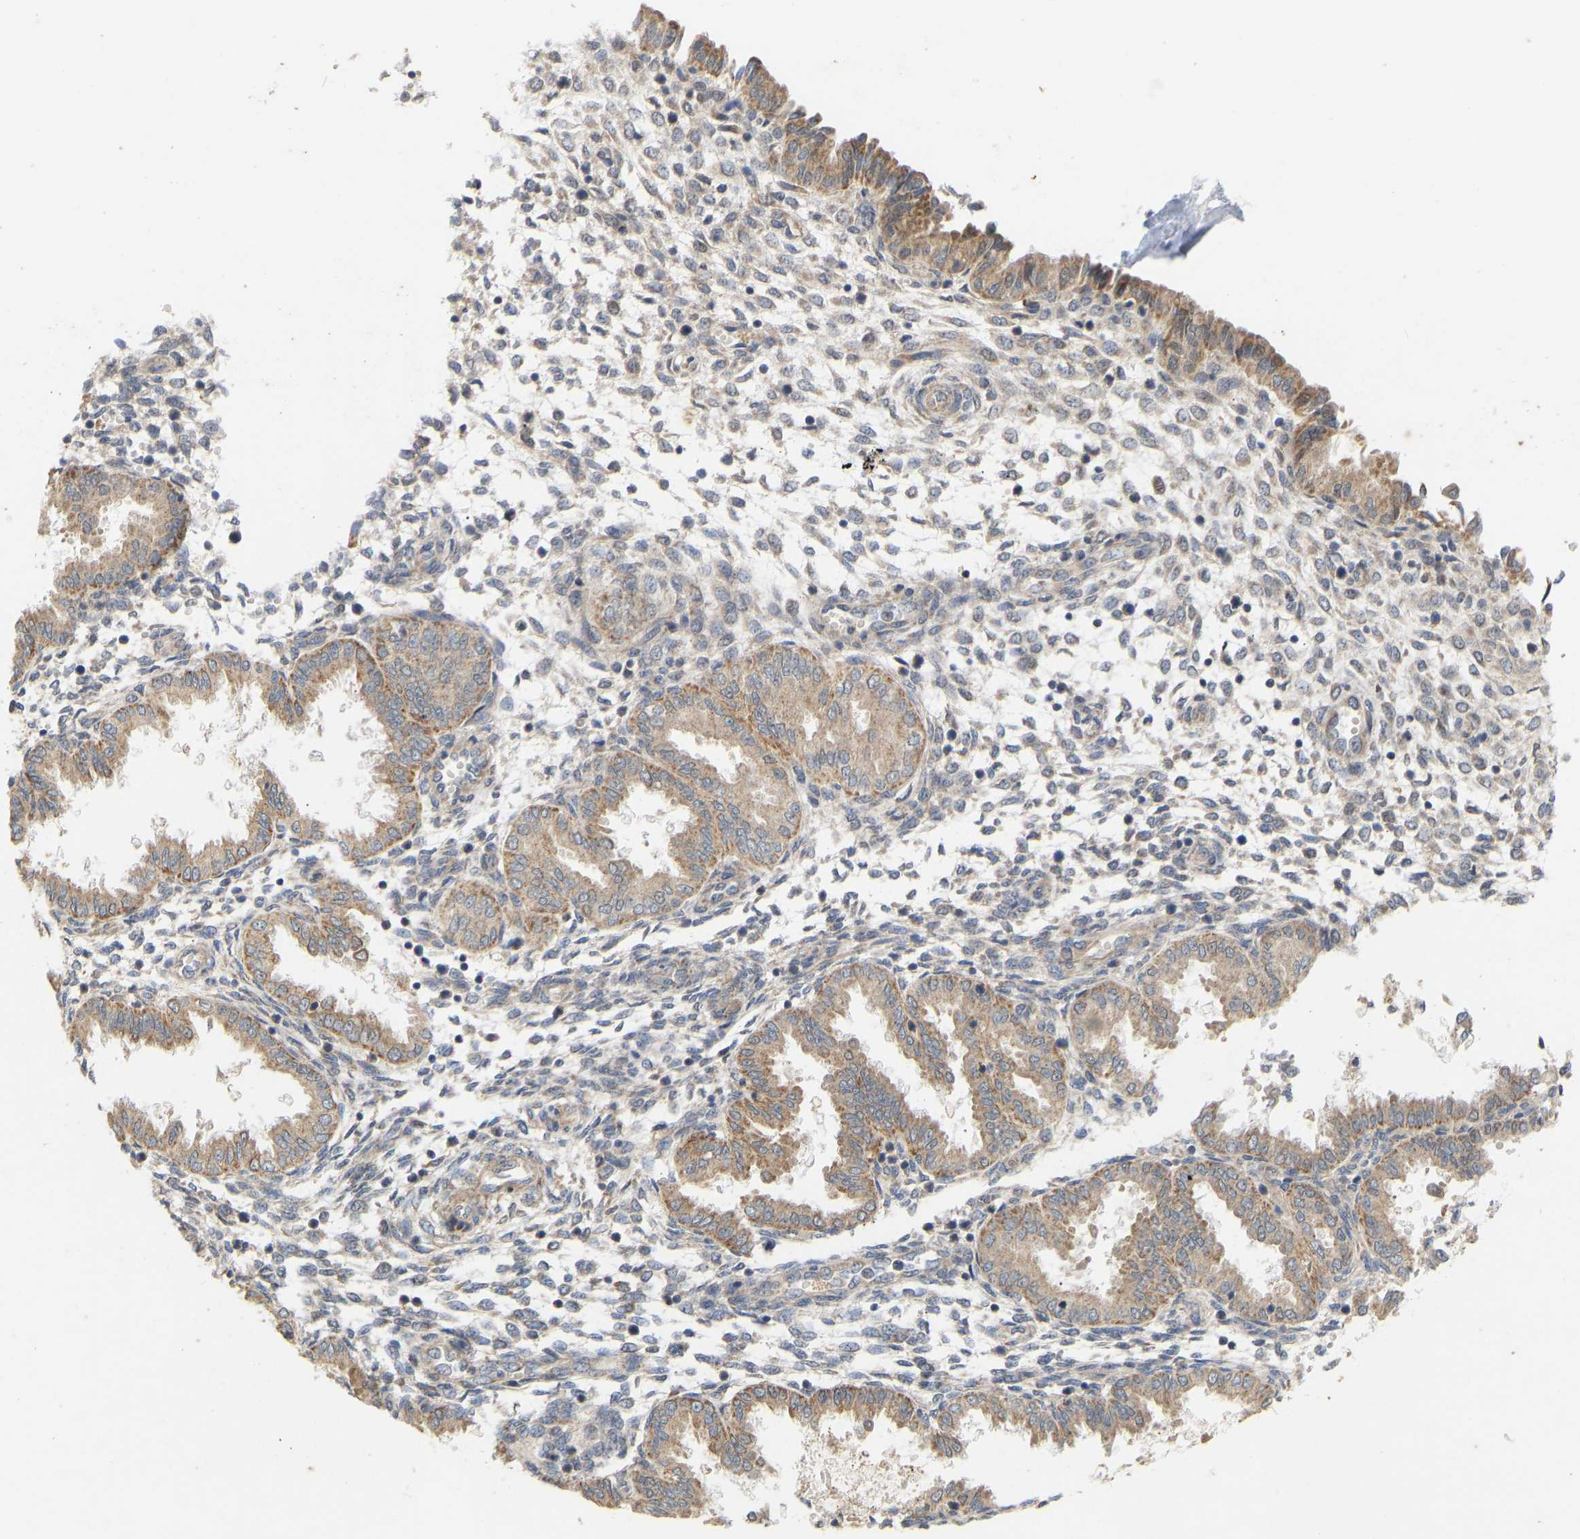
{"staining": {"intensity": "weak", "quantity": "<25%", "location": "cytoplasmic/membranous"}, "tissue": "endometrium", "cell_type": "Cells in endometrial stroma", "image_type": "normal", "snomed": [{"axis": "morphology", "description": "Normal tissue, NOS"}, {"axis": "topography", "description": "Endometrium"}], "caption": "Immunohistochemistry image of unremarkable endometrium: endometrium stained with DAB (3,3'-diaminobenzidine) reveals no significant protein expression in cells in endometrial stroma.", "gene": "HACD2", "patient": {"sex": "female", "age": 33}}